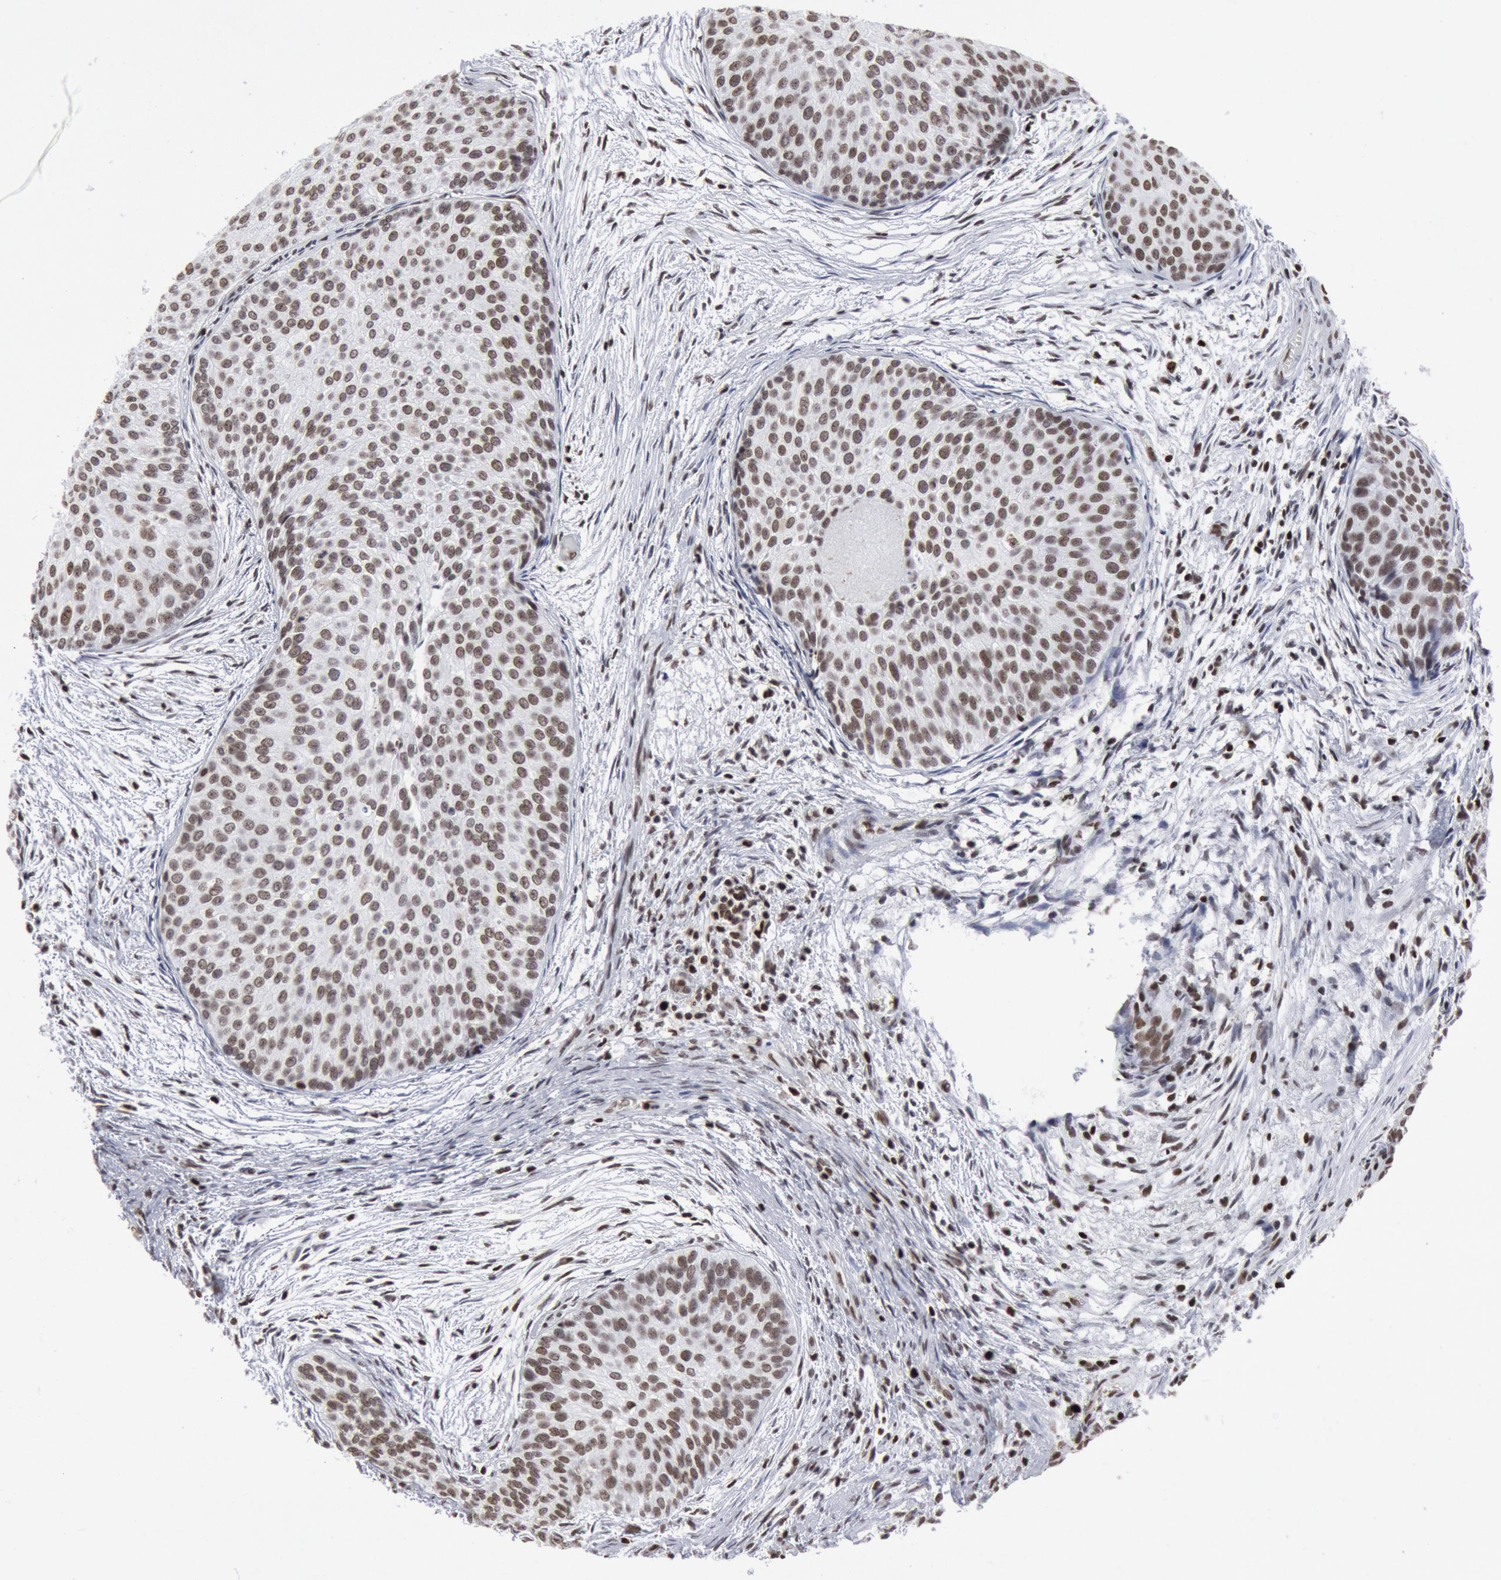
{"staining": {"intensity": "moderate", "quantity": ">75%", "location": "nuclear"}, "tissue": "urothelial cancer", "cell_type": "Tumor cells", "image_type": "cancer", "snomed": [{"axis": "morphology", "description": "Urothelial carcinoma, Low grade"}, {"axis": "topography", "description": "Urinary bladder"}], "caption": "An immunohistochemistry image of neoplastic tissue is shown. Protein staining in brown labels moderate nuclear positivity in low-grade urothelial carcinoma within tumor cells.", "gene": "SUB1", "patient": {"sex": "male", "age": 84}}